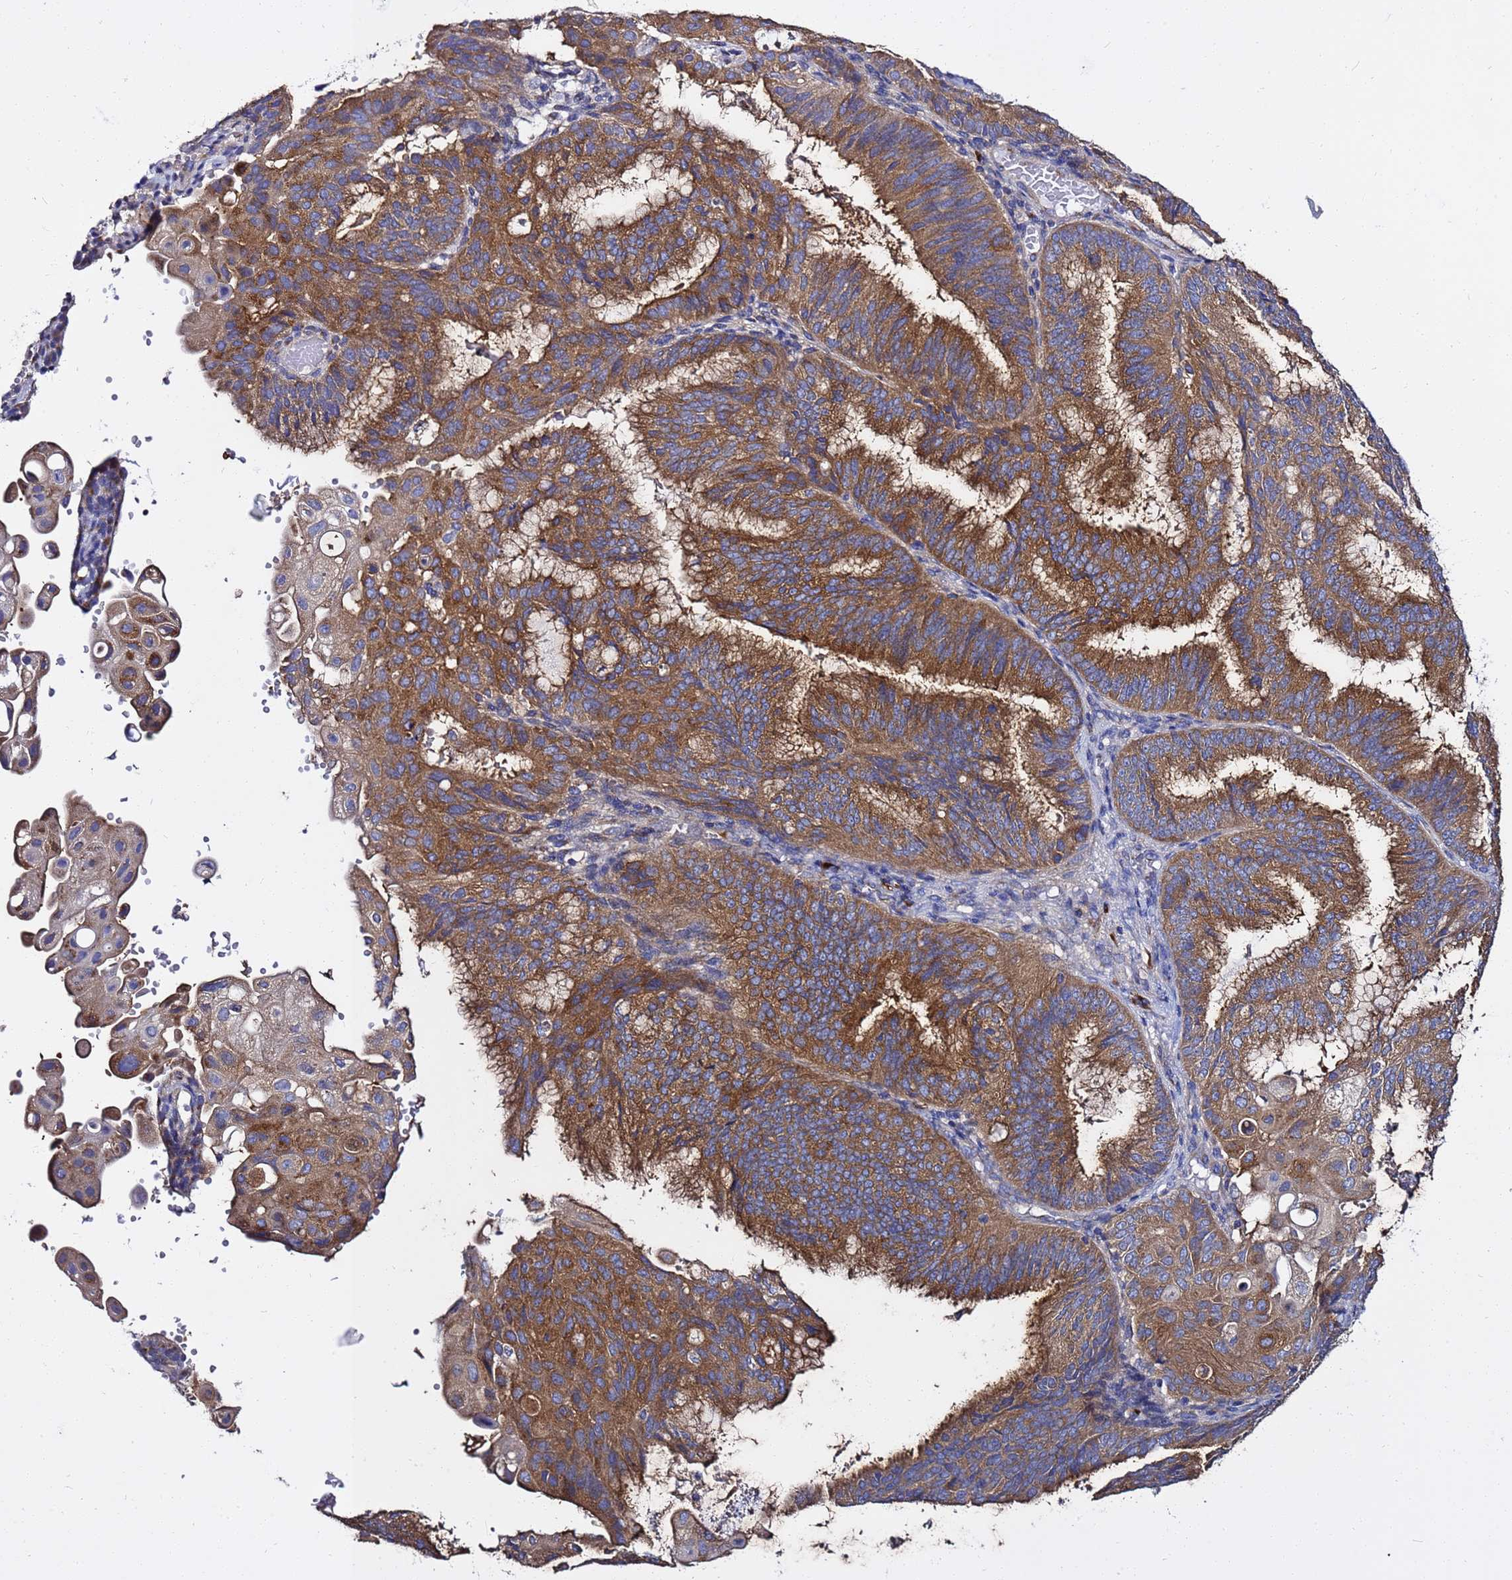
{"staining": {"intensity": "moderate", "quantity": ">75%", "location": "cytoplasmic/membranous"}, "tissue": "endometrial cancer", "cell_type": "Tumor cells", "image_type": "cancer", "snomed": [{"axis": "morphology", "description": "Adenocarcinoma, NOS"}, {"axis": "topography", "description": "Endometrium"}], "caption": "Human endometrial adenocarcinoma stained with a brown dye displays moderate cytoplasmic/membranous positive expression in approximately >75% of tumor cells.", "gene": "ANAPC1", "patient": {"sex": "female", "age": 49}}